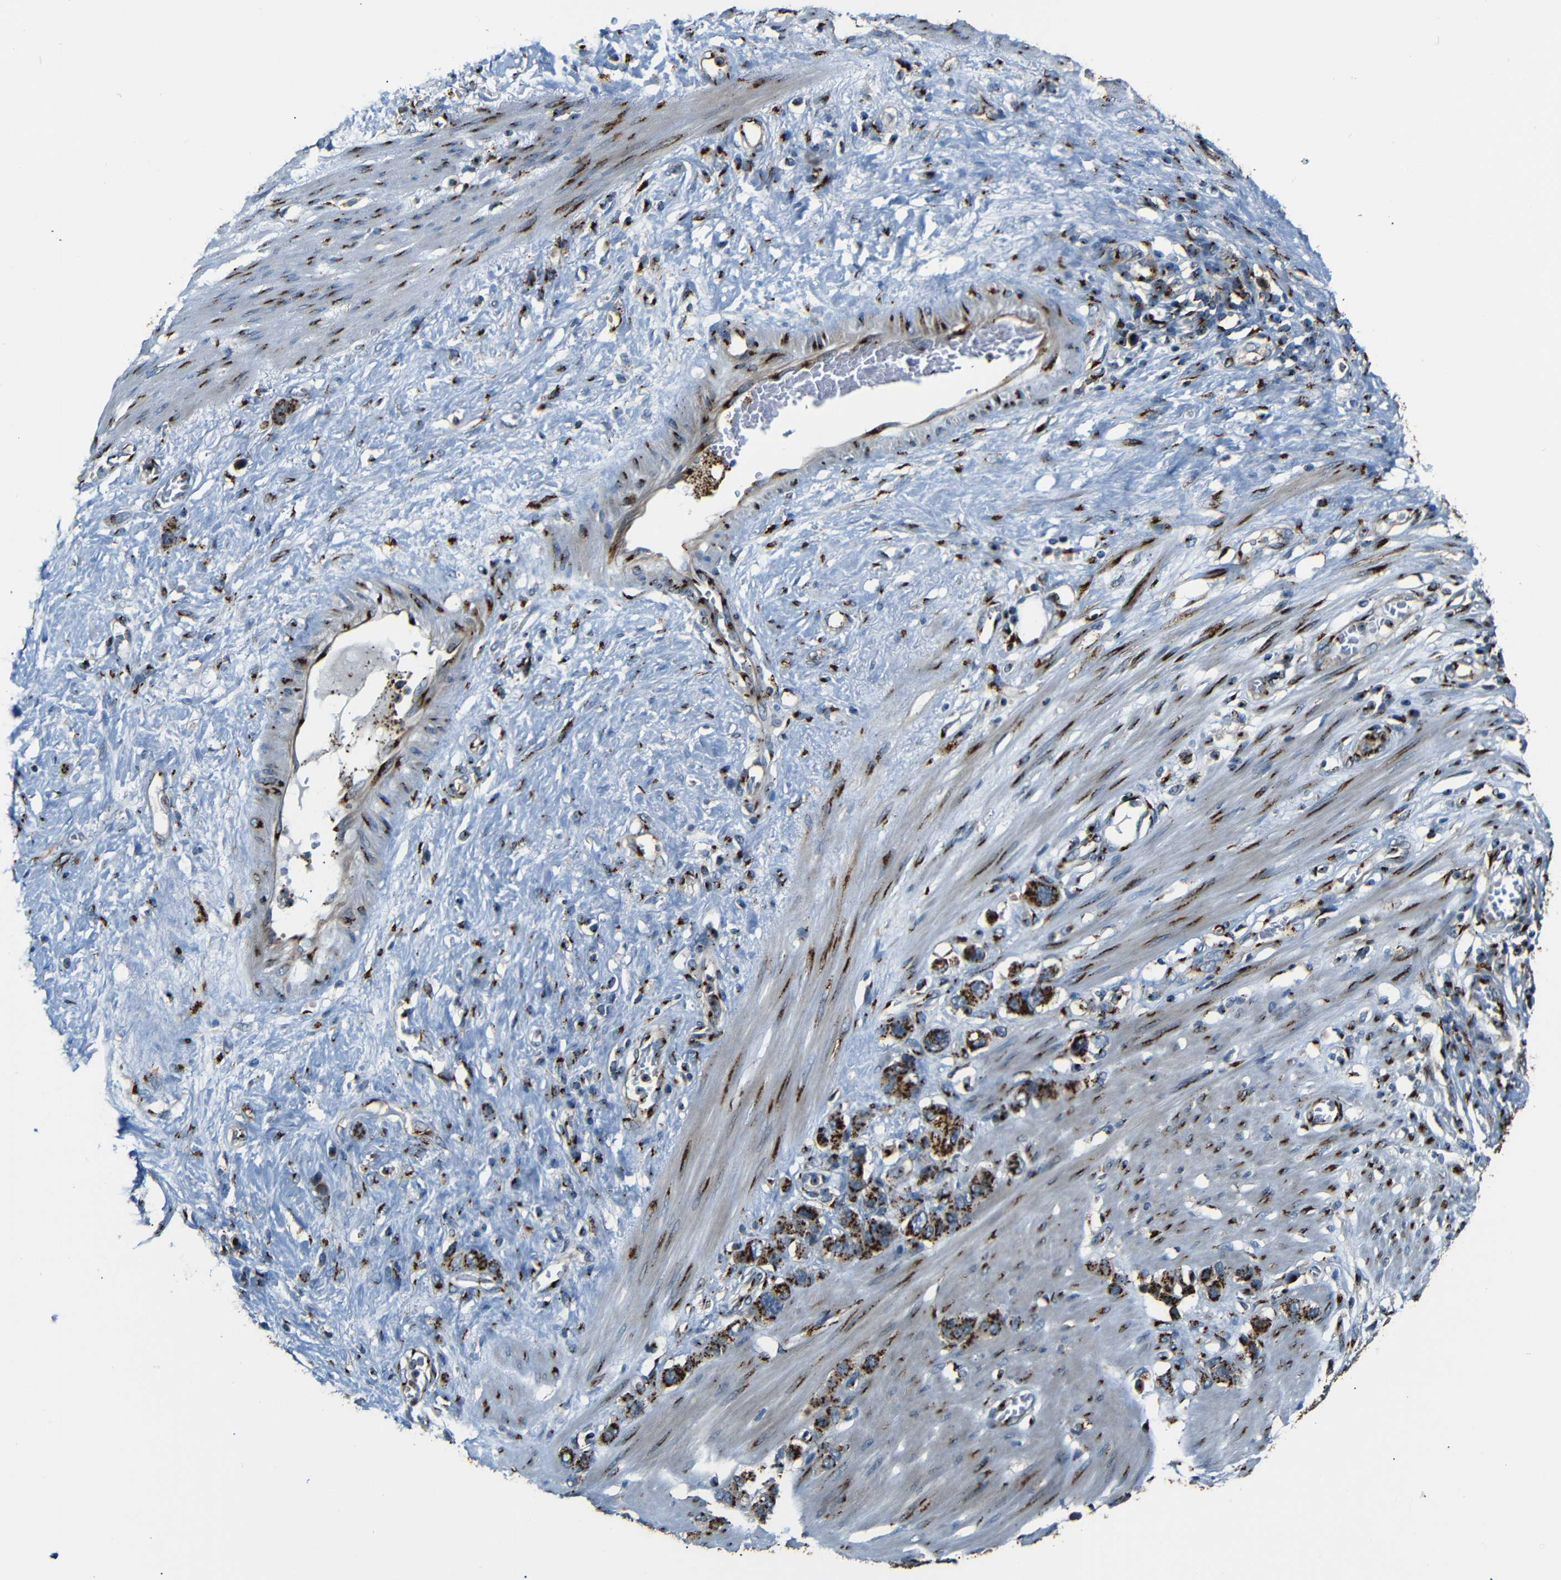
{"staining": {"intensity": "strong", "quantity": ">75%", "location": "cytoplasmic/membranous"}, "tissue": "stomach cancer", "cell_type": "Tumor cells", "image_type": "cancer", "snomed": [{"axis": "morphology", "description": "Adenocarcinoma, NOS"}, {"axis": "morphology", "description": "Adenocarcinoma, High grade"}, {"axis": "topography", "description": "Stomach, upper"}, {"axis": "topography", "description": "Stomach, lower"}], "caption": "A high-resolution image shows IHC staining of stomach cancer, which displays strong cytoplasmic/membranous staining in about >75% of tumor cells. (DAB IHC, brown staining for protein, blue staining for nuclei).", "gene": "TGOLN2", "patient": {"sex": "female", "age": 65}}